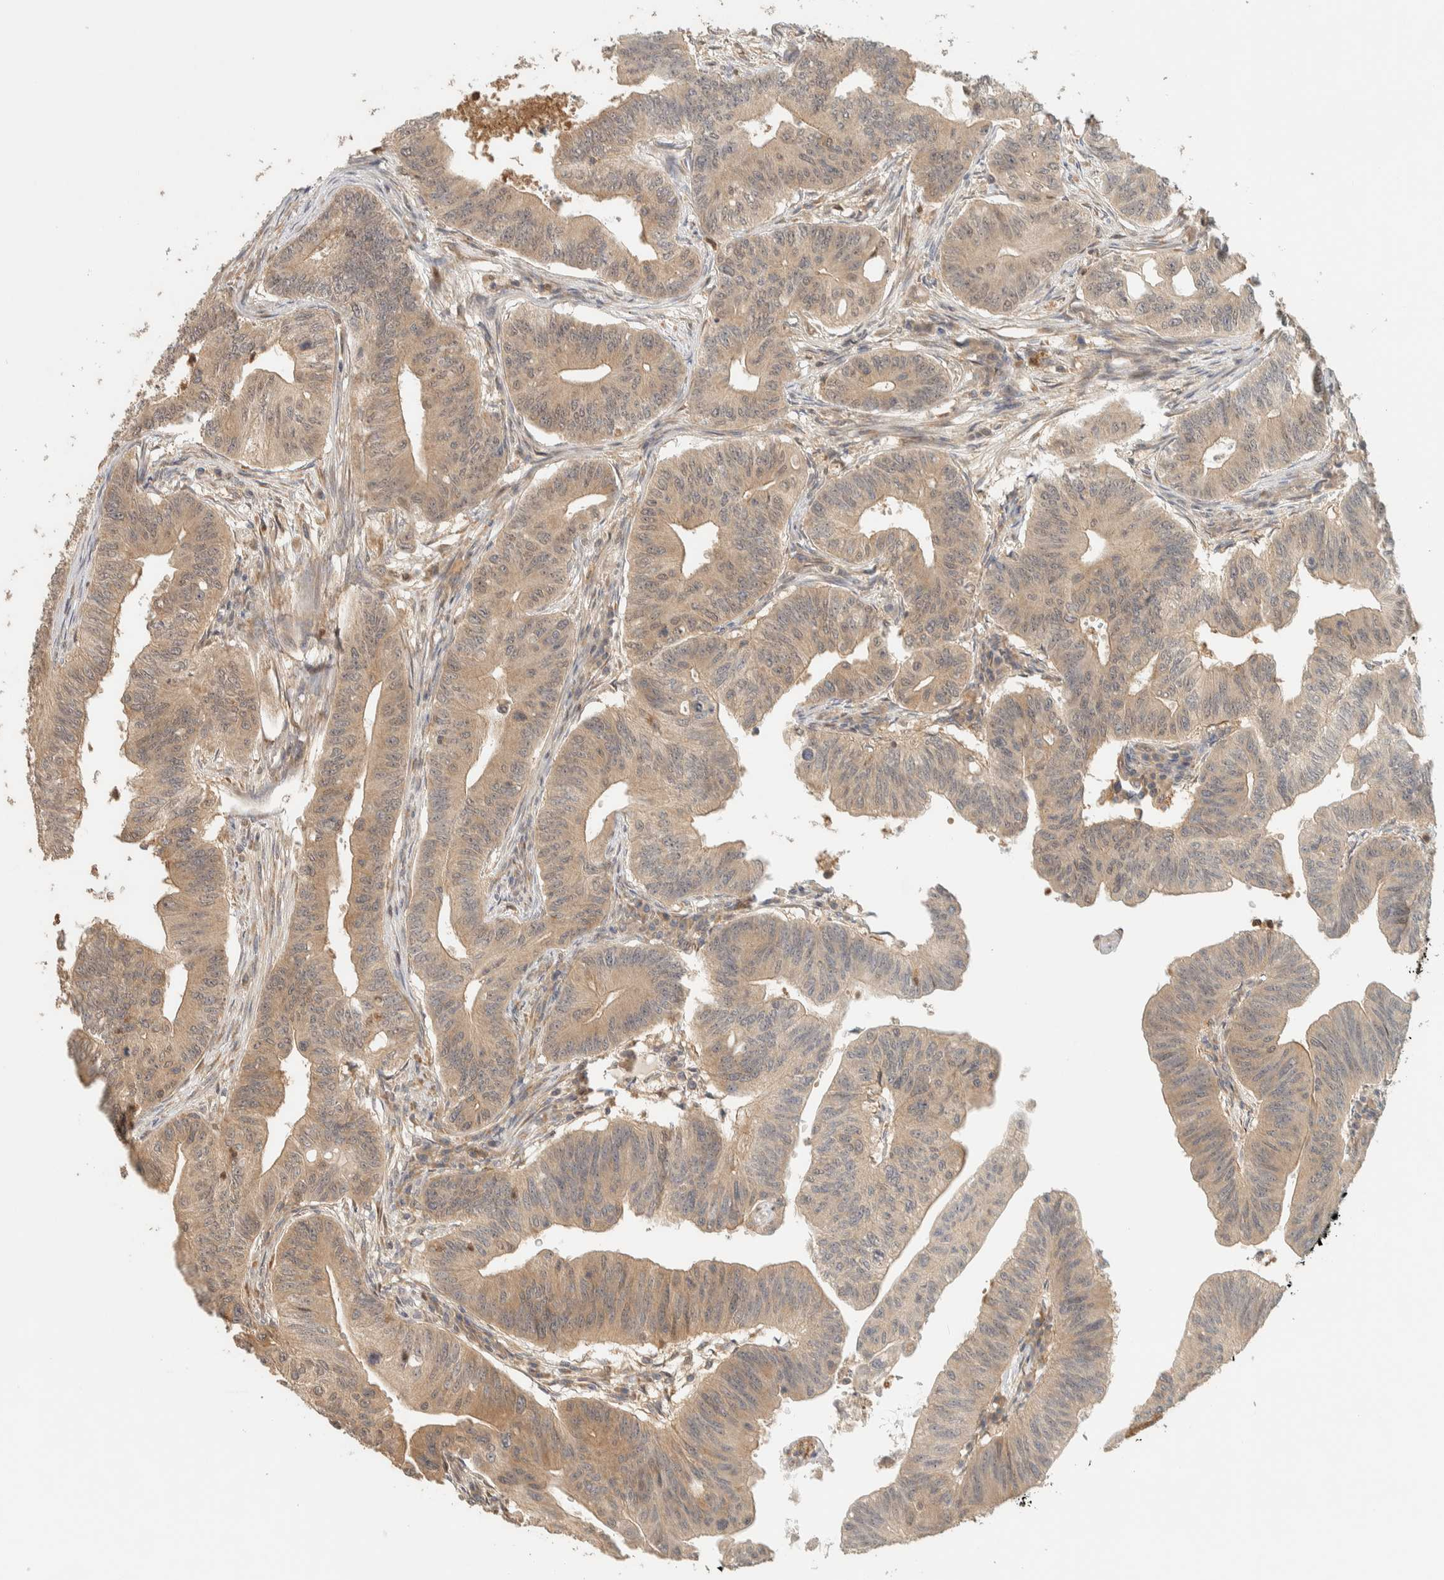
{"staining": {"intensity": "weak", "quantity": ">75%", "location": "cytoplasmic/membranous"}, "tissue": "colorectal cancer", "cell_type": "Tumor cells", "image_type": "cancer", "snomed": [{"axis": "morphology", "description": "Adenoma, NOS"}, {"axis": "morphology", "description": "Adenocarcinoma, NOS"}, {"axis": "topography", "description": "Colon"}], "caption": "Adenocarcinoma (colorectal) tissue displays weak cytoplasmic/membranous expression in about >75% of tumor cells Nuclei are stained in blue.", "gene": "ADSS2", "patient": {"sex": "male", "age": 79}}